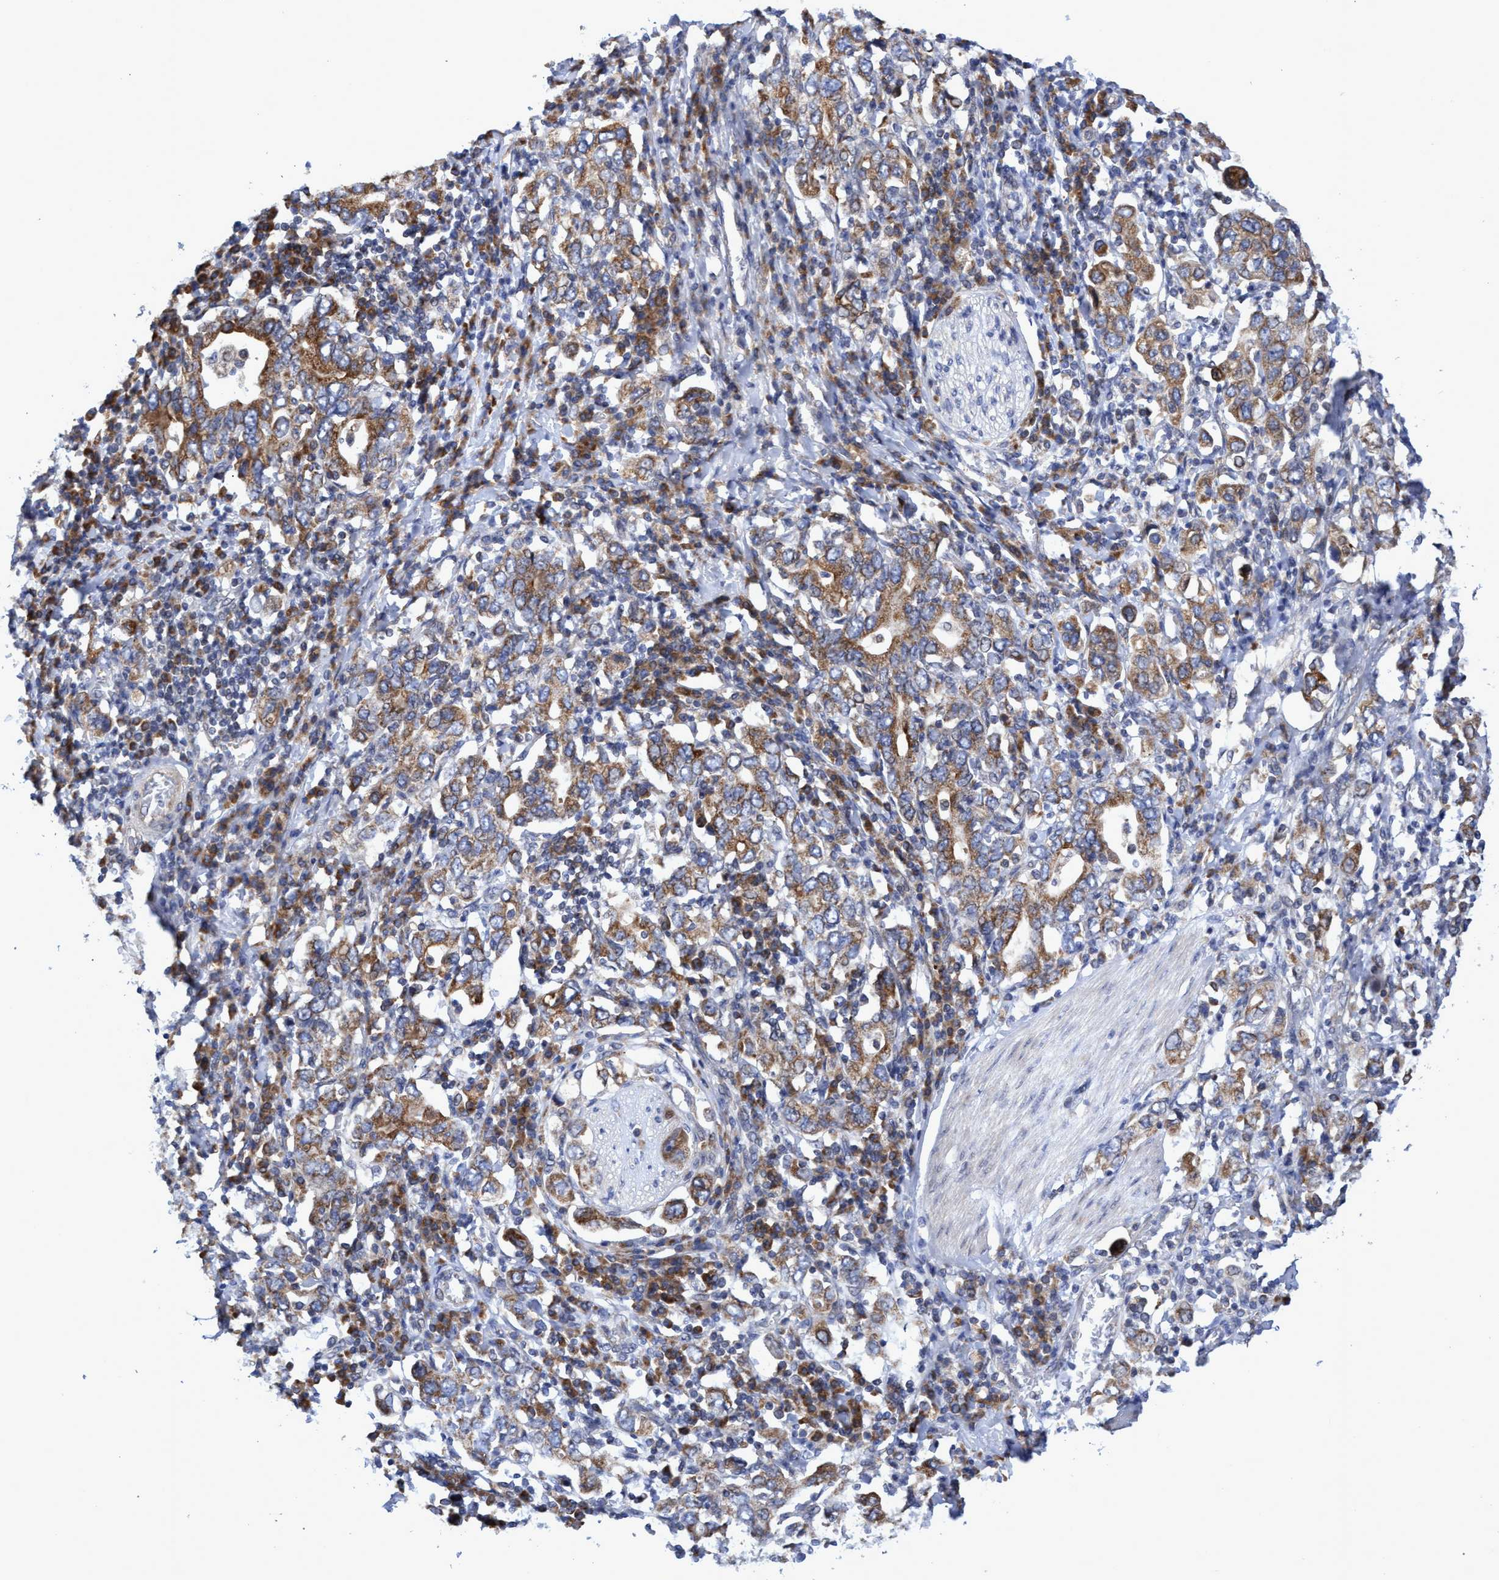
{"staining": {"intensity": "moderate", "quantity": ">75%", "location": "cytoplasmic/membranous"}, "tissue": "stomach cancer", "cell_type": "Tumor cells", "image_type": "cancer", "snomed": [{"axis": "morphology", "description": "Adenocarcinoma, NOS"}, {"axis": "topography", "description": "Stomach, upper"}], "caption": "The photomicrograph reveals immunohistochemical staining of stomach cancer. There is moderate cytoplasmic/membranous staining is present in approximately >75% of tumor cells.", "gene": "NAT16", "patient": {"sex": "male", "age": 62}}